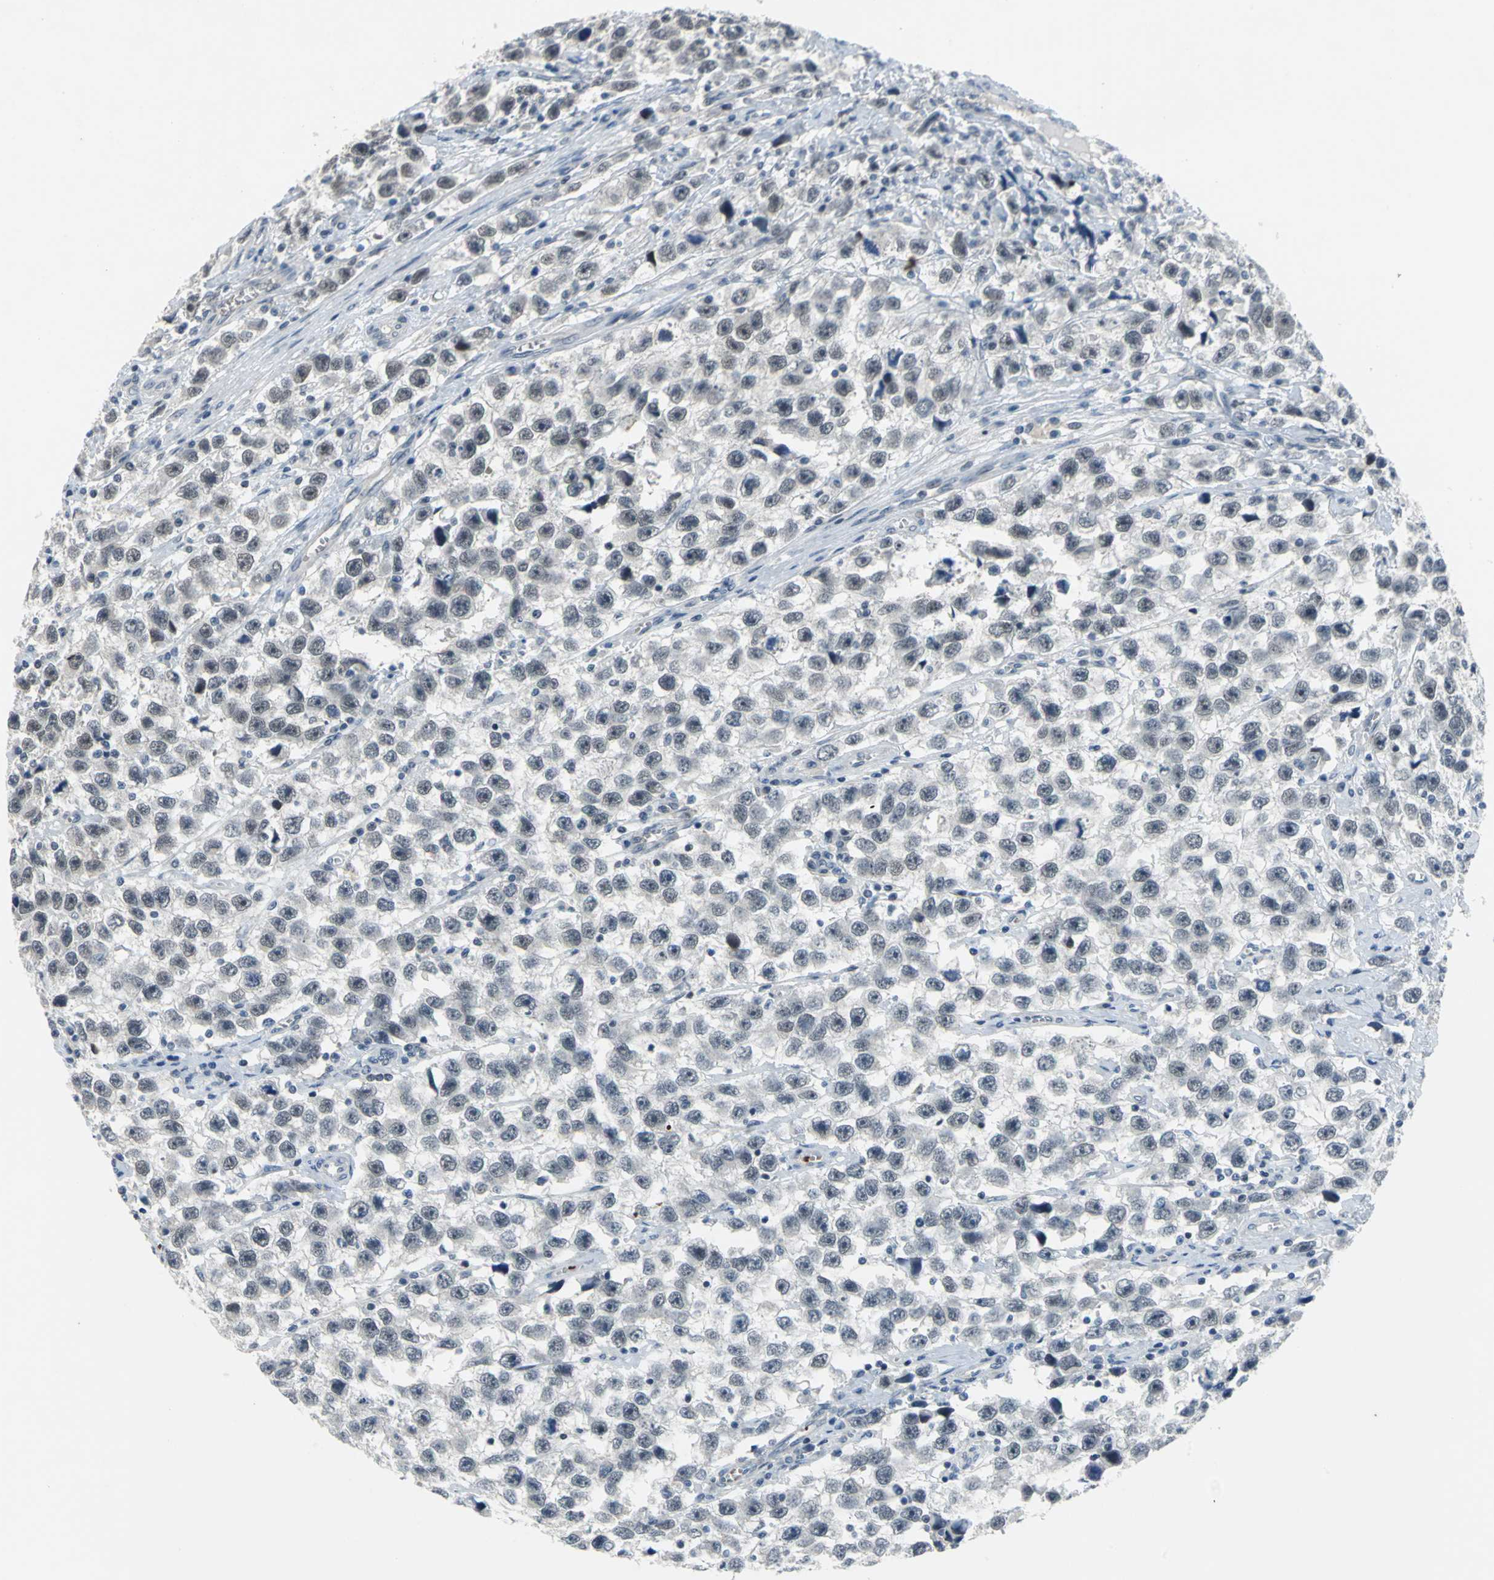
{"staining": {"intensity": "weak", "quantity": "25%-75%", "location": "nuclear"}, "tissue": "testis cancer", "cell_type": "Tumor cells", "image_type": "cancer", "snomed": [{"axis": "morphology", "description": "Seminoma, NOS"}, {"axis": "topography", "description": "Testis"}], "caption": "The photomicrograph exhibits a brown stain indicating the presence of a protein in the nuclear of tumor cells in testis cancer. (IHC, brightfield microscopy, high magnification).", "gene": "GLI3", "patient": {"sex": "male", "age": 33}}